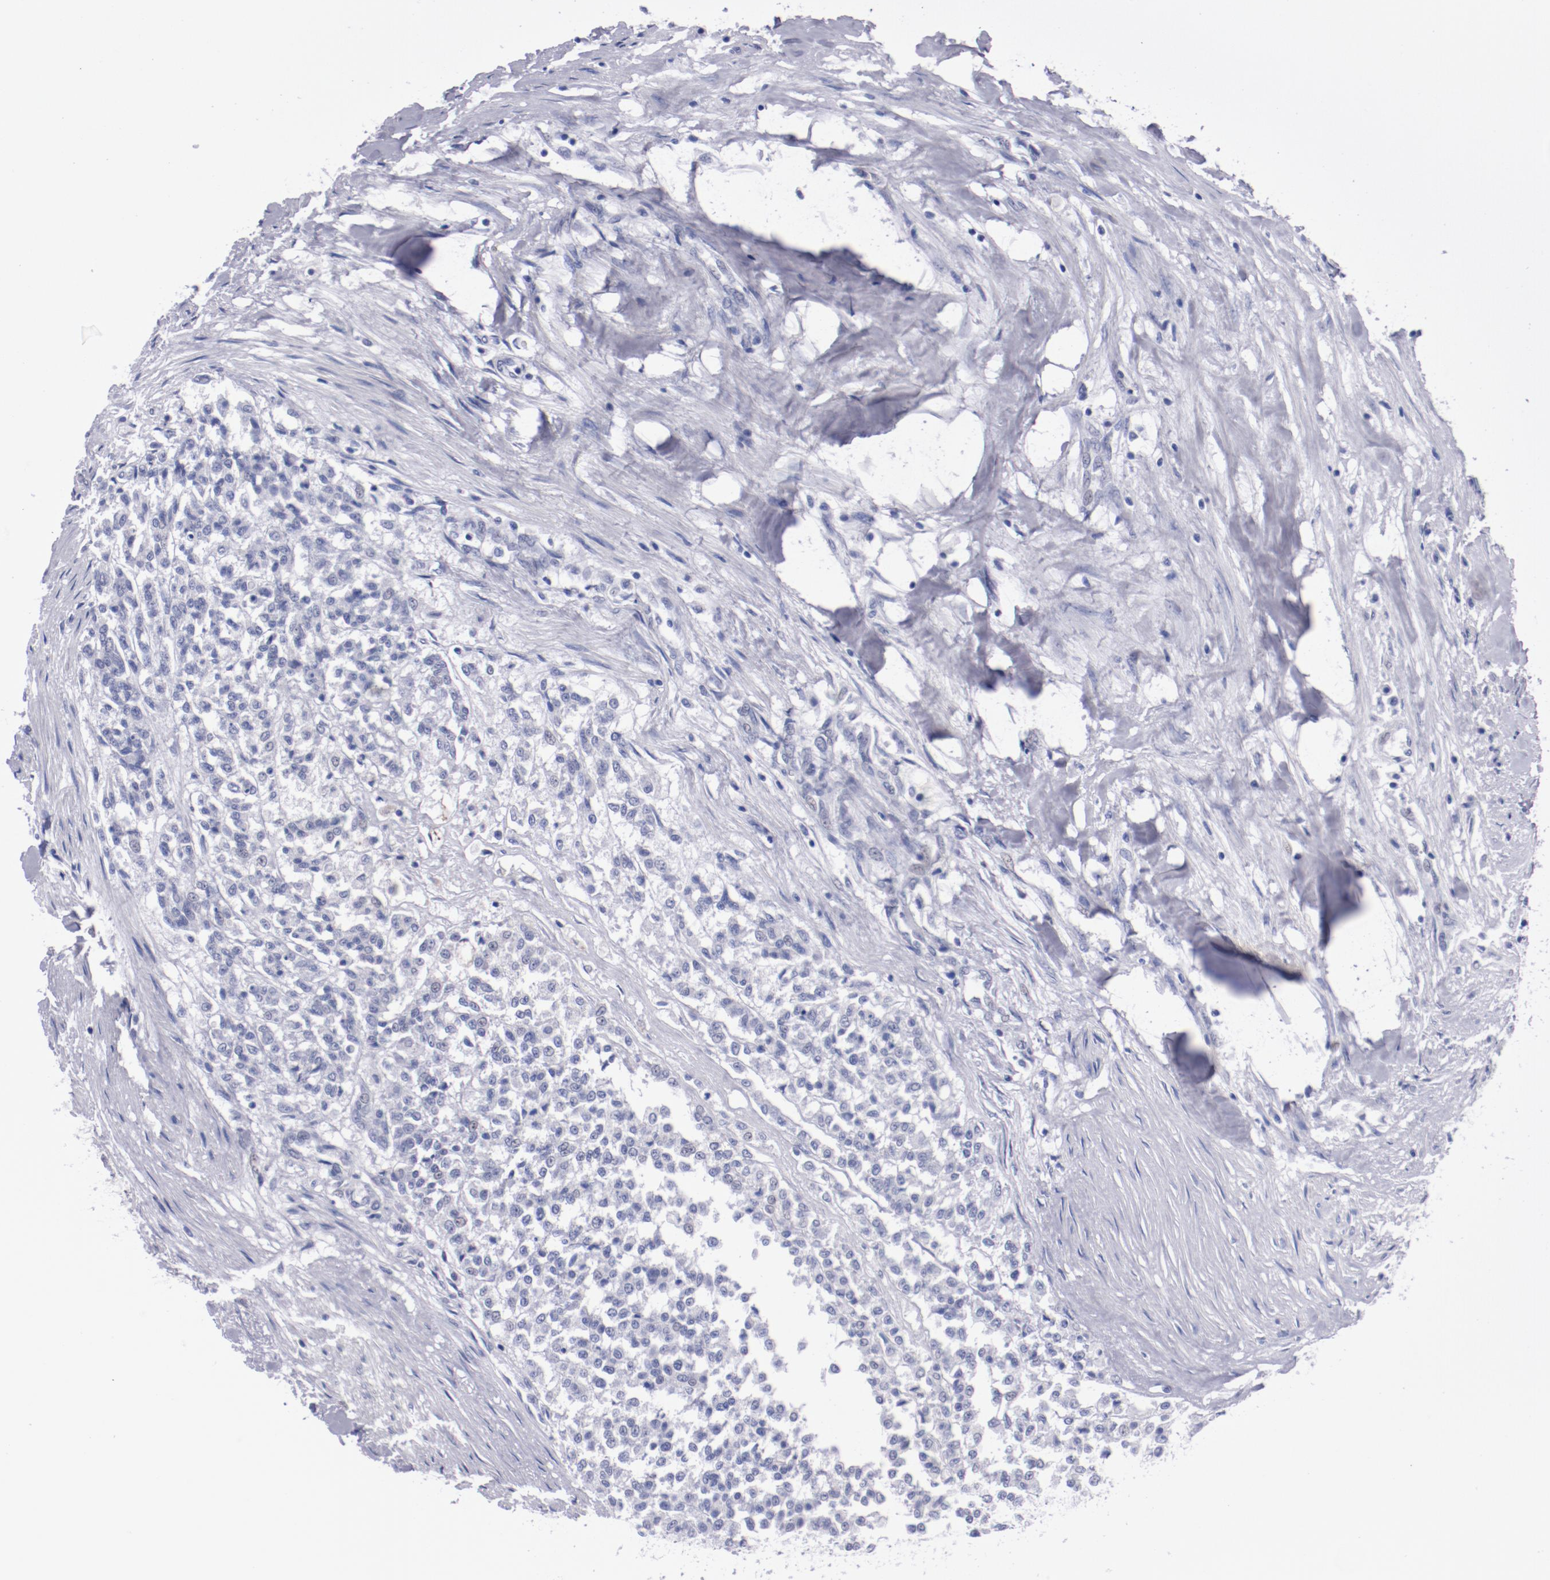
{"staining": {"intensity": "negative", "quantity": "none", "location": "none"}, "tissue": "testis cancer", "cell_type": "Tumor cells", "image_type": "cancer", "snomed": [{"axis": "morphology", "description": "Seminoma, NOS"}, {"axis": "topography", "description": "Testis"}], "caption": "Testis cancer (seminoma) was stained to show a protein in brown. There is no significant expression in tumor cells.", "gene": "HNF1B", "patient": {"sex": "male", "age": 59}}